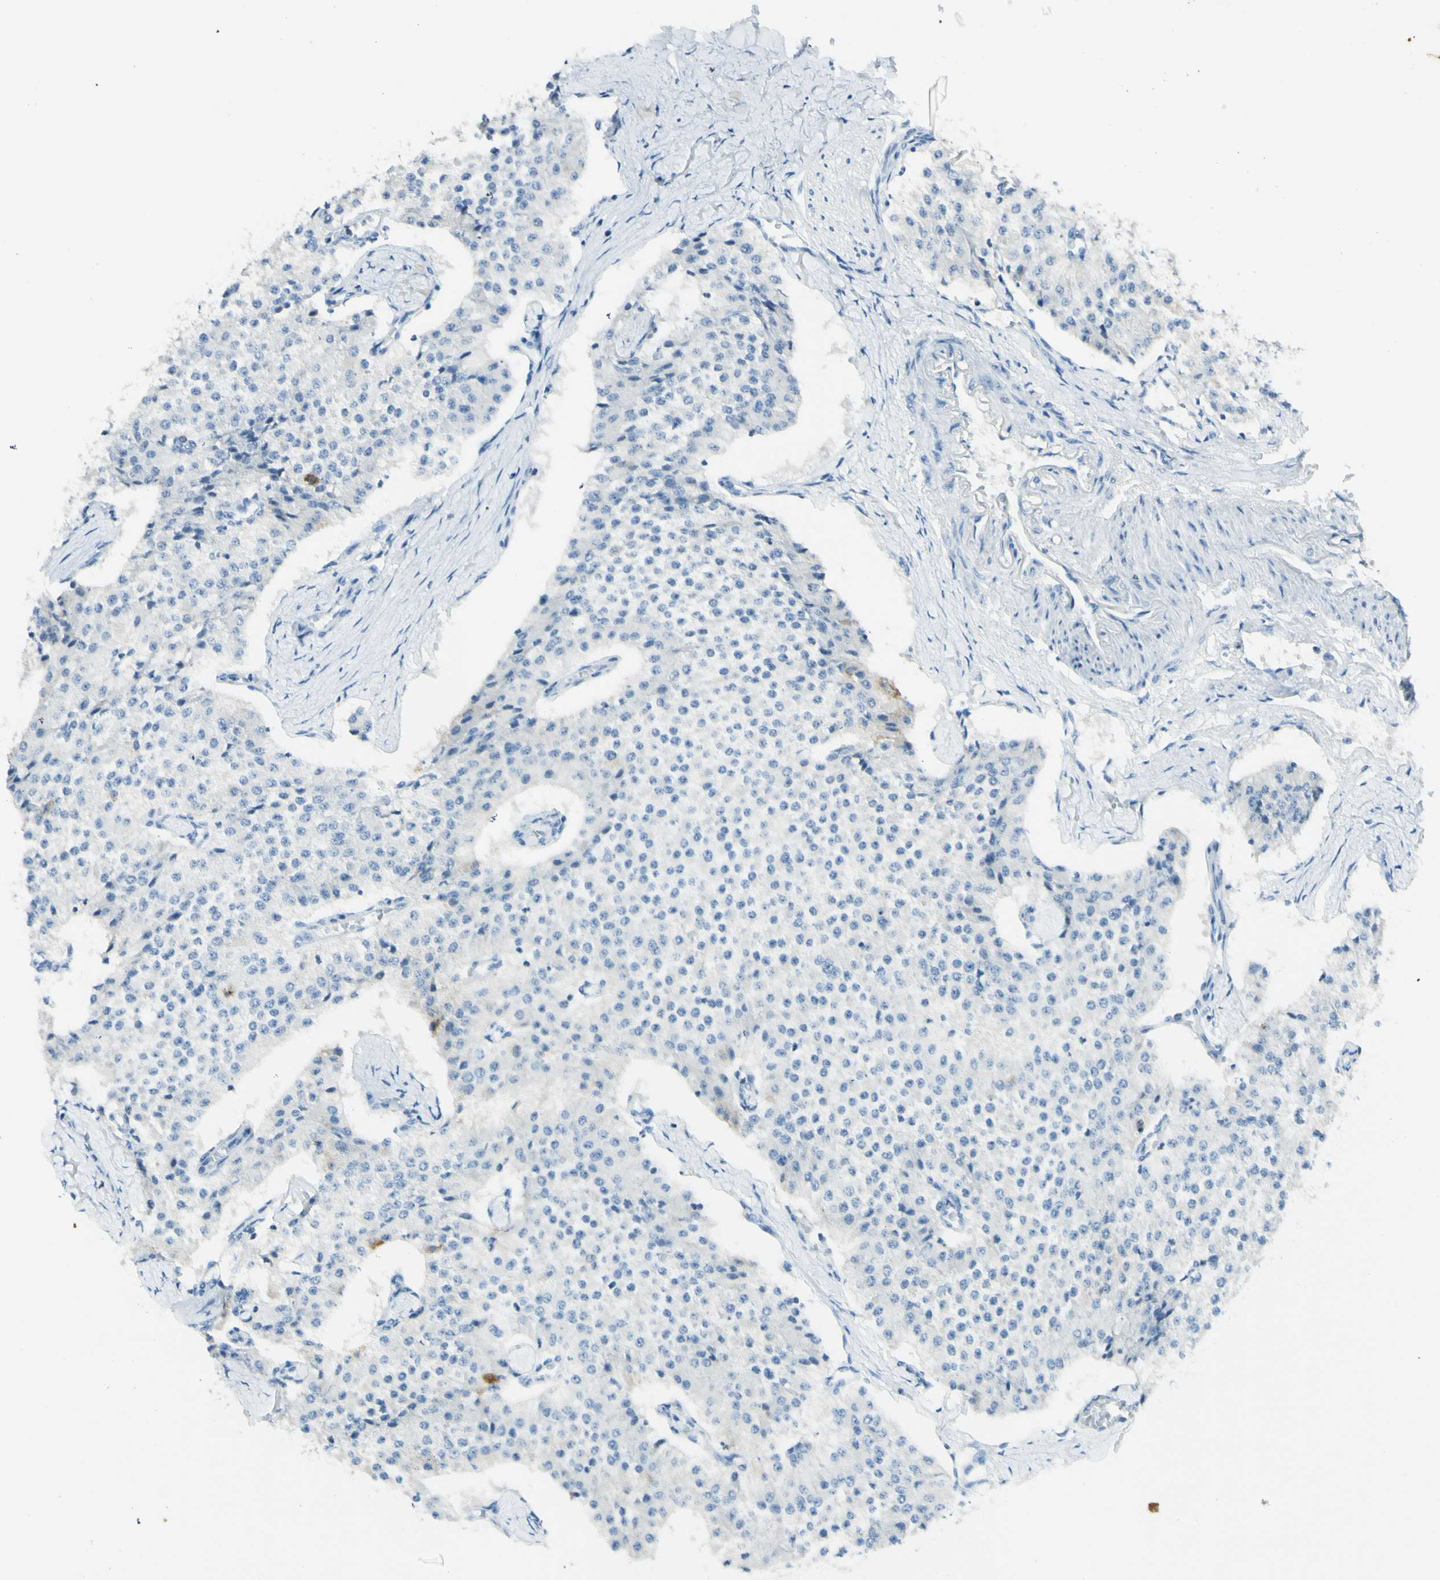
{"staining": {"intensity": "moderate", "quantity": "<25%", "location": "cytoplasmic/membranous"}, "tissue": "carcinoid", "cell_type": "Tumor cells", "image_type": "cancer", "snomed": [{"axis": "morphology", "description": "Carcinoid, malignant, NOS"}, {"axis": "topography", "description": "Colon"}], "caption": "Carcinoid stained for a protein shows moderate cytoplasmic/membranous positivity in tumor cells.", "gene": "GDF15", "patient": {"sex": "female", "age": 52}}